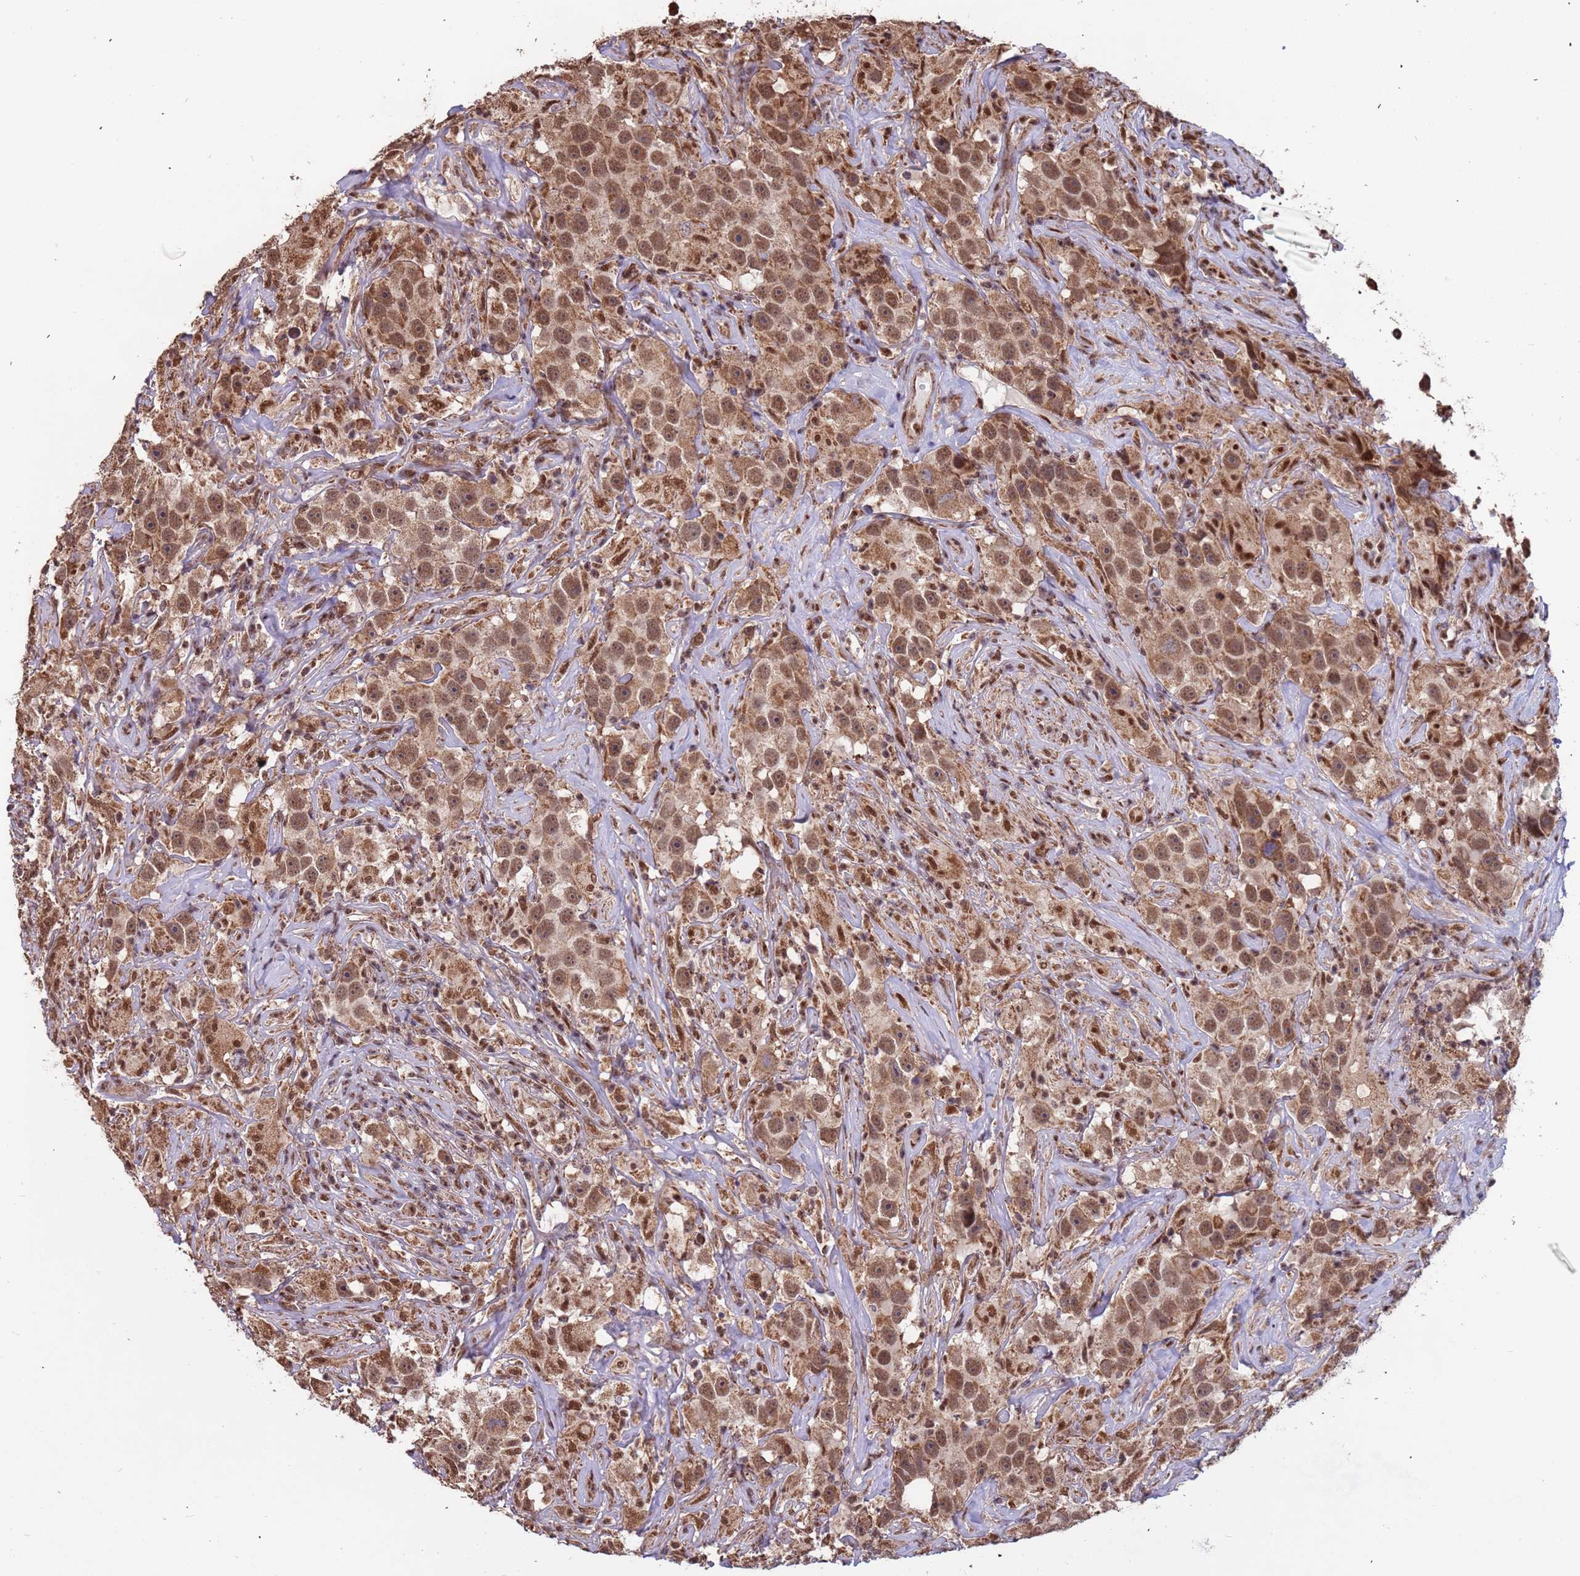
{"staining": {"intensity": "moderate", "quantity": ">75%", "location": "cytoplasmic/membranous,nuclear"}, "tissue": "testis cancer", "cell_type": "Tumor cells", "image_type": "cancer", "snomed": [{"axis": "morphology", "description": "Seminoma, NOS"}, {"axis": "topography", "description": "Testis"}], "caption": "Tumor cells reveal medium levels of moderate cytoplasmic/membranous and nuclear positivity in approximately >75% of cells in human testis cancer.", "gene": "DENND2B", "patient": {"sex": "male", "age": 49}}